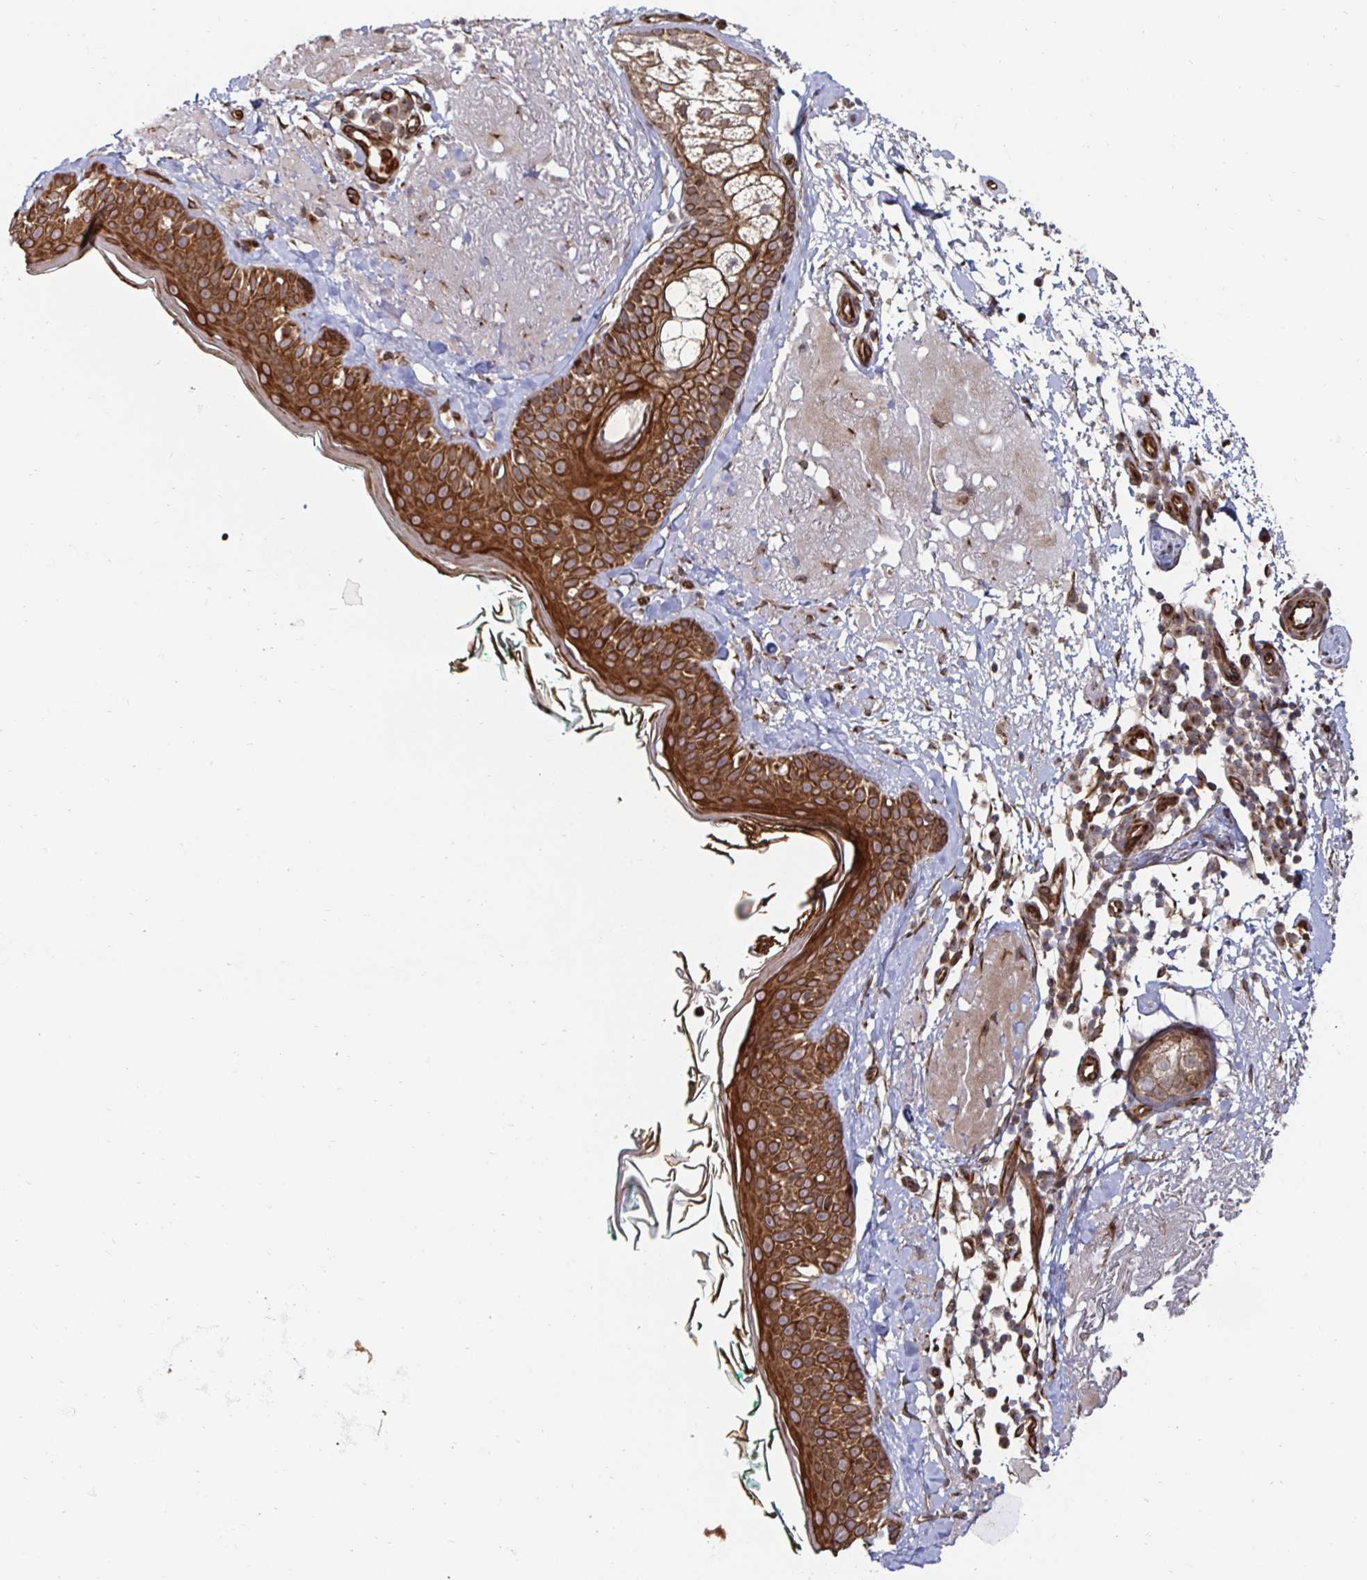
{"staining": {"intensity": "strong", "quantity": ">75%", "location": "cytoplasmic/membranous"}, "tissue": "skin", "cell_type": "Fibroblasts", "image_type": "normal", "snomed": [{"axis": "morphology", "description": "Normal tissue, NOS"}, {"axis": "topography", "description": "Skin"}], "caption": "Brown immunohistochemical staining in benign human skin shows strong cytoplasmic/membranous staining in about >75% of fibroblasts.", "gene": "TBKBP1", "patient": {"sex": "male", "age": 73}}